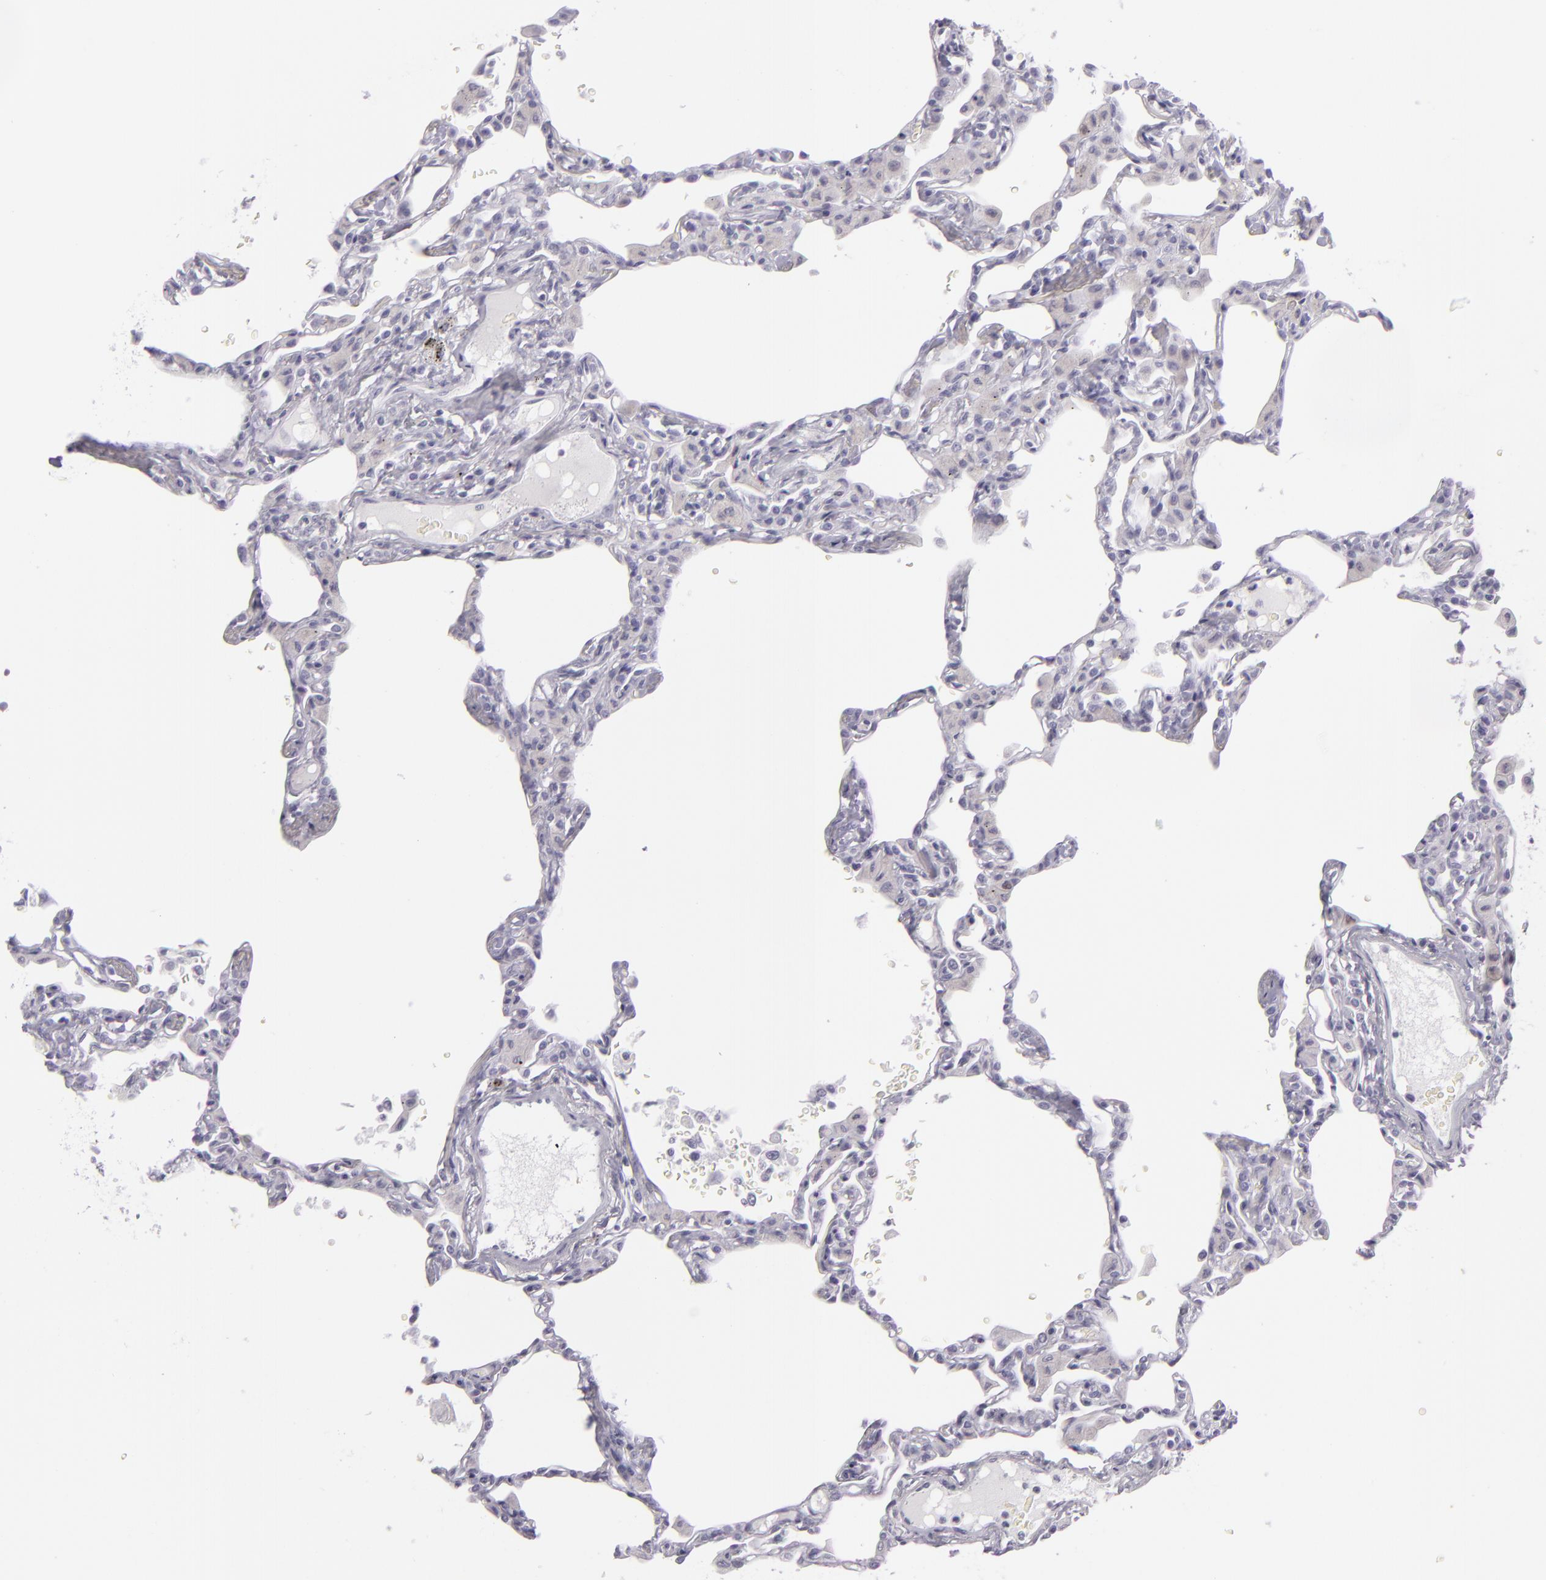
{"staining": {"intensity": "negative", "quantity": "none", "location": "none"}, "tissue": "lung", "cell_type": "Alveolar cells", "image_type": "normal", "snomed": [{"axis": "morphology", "description": "Normal tissue, NOS"}, {"axis": "topography", "description": "Lung"}], "caption": "High magnification brightfield microscopy of normal lung stained with DAB (3,3'-diaminobenzidine) (brown) and counterstained with hematoxylin (blue): alveolar cells show no significant positivity. (DAB immunohistochemistry with hematoxylin counter stain).", "gene": "MCM3", "patient": {"sex": "female", "age": 49}}